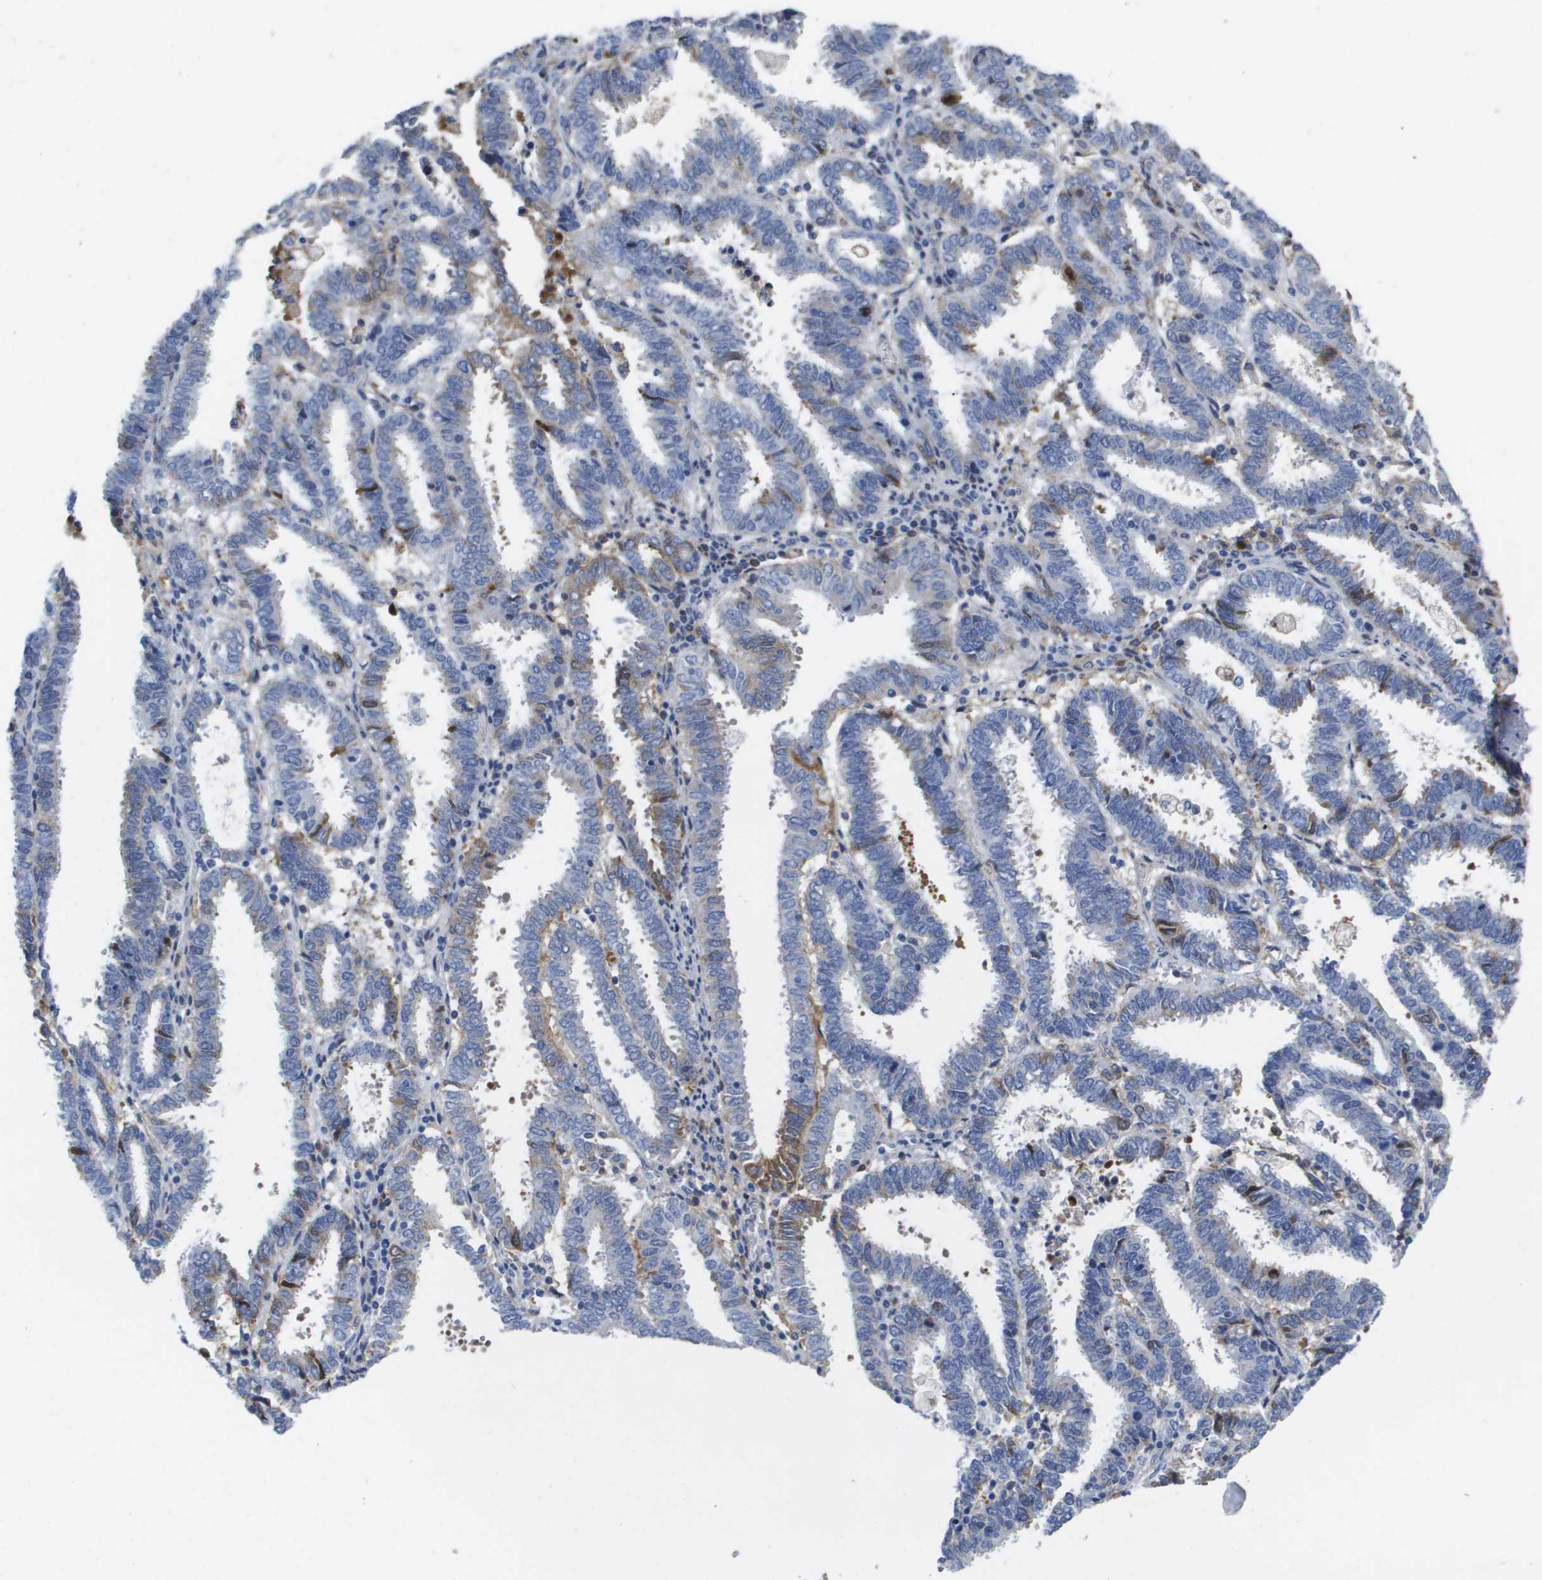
{"staining": {"intensity": "negative", "quantity": "none", "location": "none"}, "tissue": "endometrial cancer", "cell_type": "Tumor cells", "image_type": "cancer", "snomed": [{"axis": "morphology", "description": "Adenocarcinoma, NOS"}, {"axis": "topography", "description": "Uterus"}], "caption": "Immunohistochemistry histopathology image of neoplastic tissue: endometrial adenocarcinoma stained with DAB (3,3'-diaminobenzidine) reveals no significant protein staining in tumor cells.", "gene": "SERPINC1", "patient": {"sex": "female", "age": 83}}